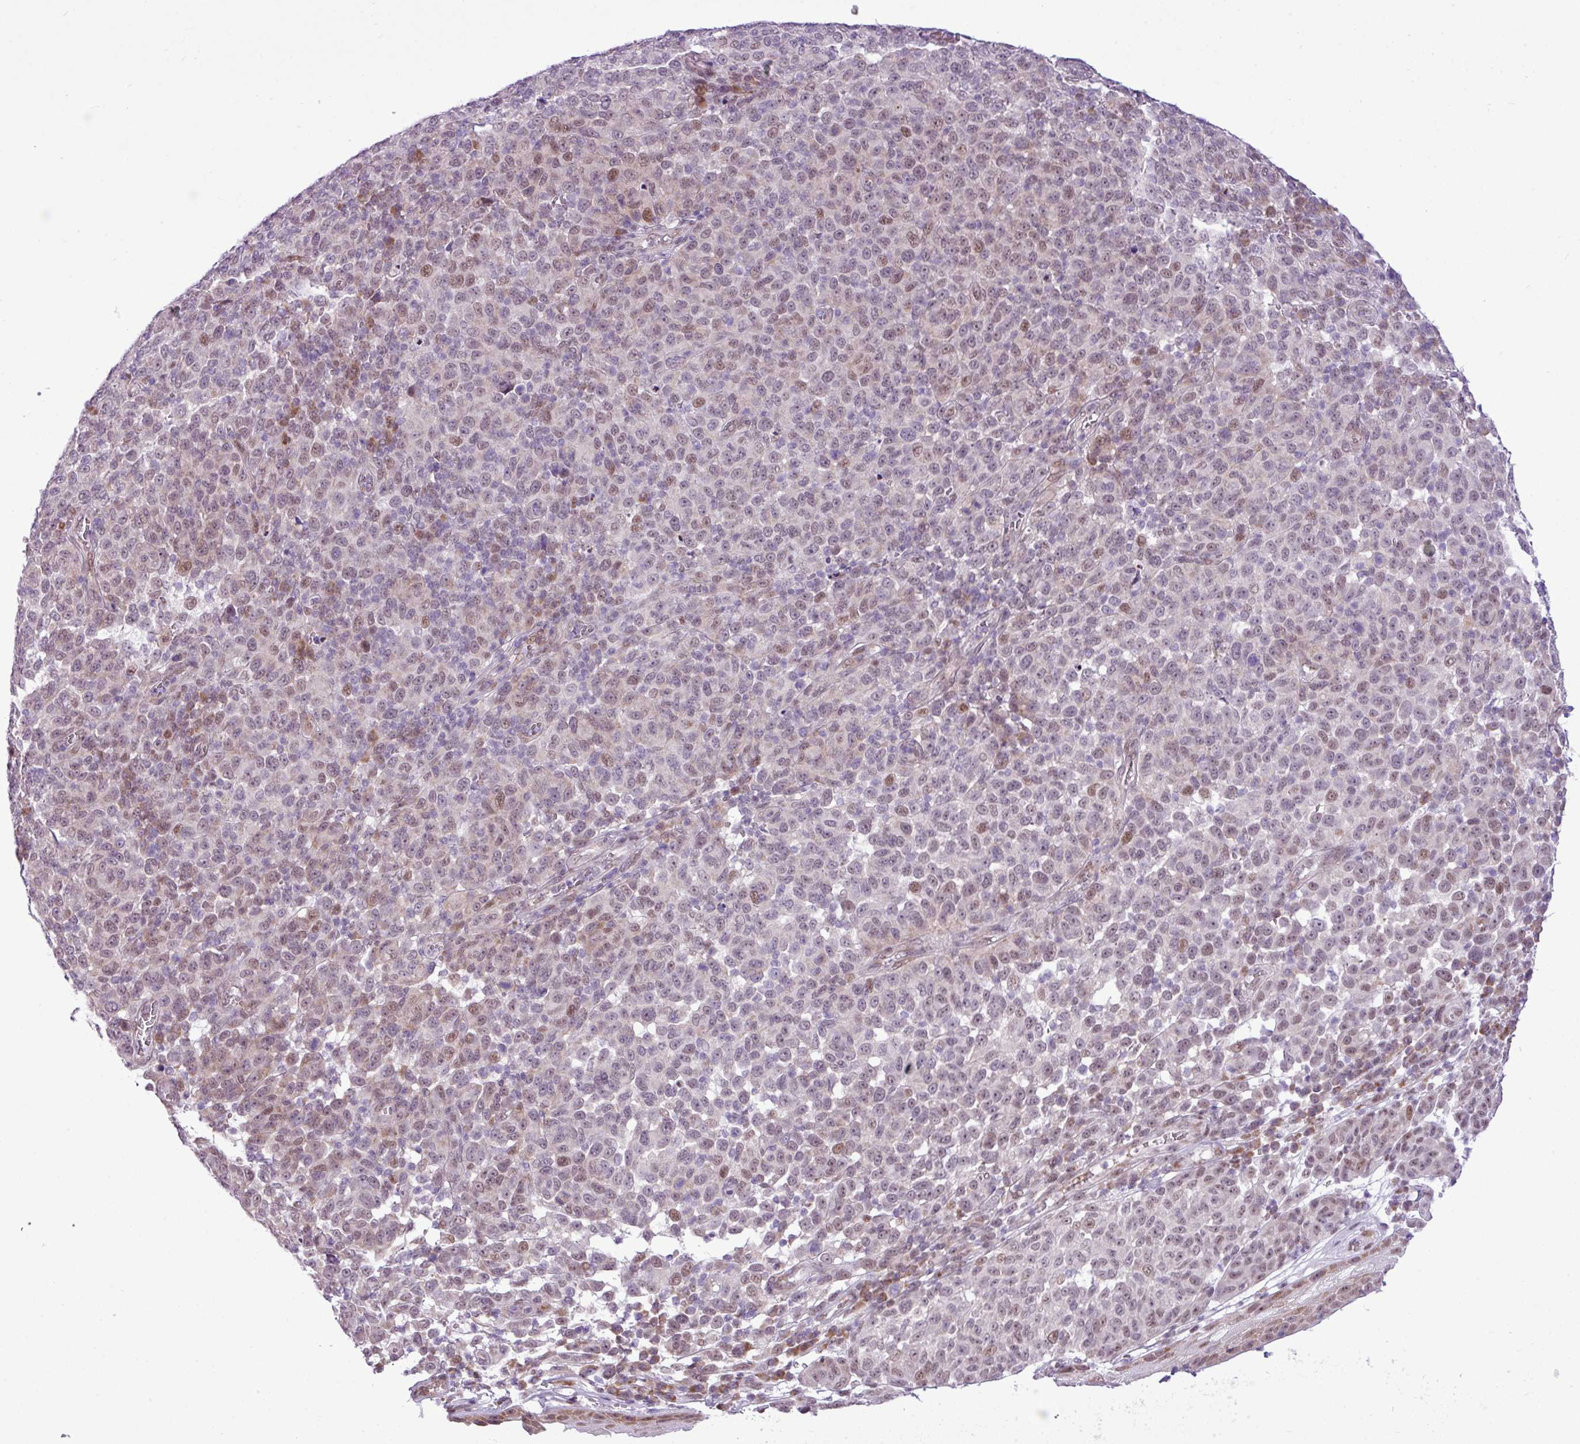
{"staining": {"intensity": "weak", "quantity": "<25%", "location": "nuclear"}, "tissue": "melanoma", "cell_type": "Tumor cells", "image_type": "cancer", "snomed": [{"axis": "morphology", "description": "Malignant melanoma, NOS"}, {"axis": "topography", "description": "Skin"}], "caption": "A photomicrograph of melanoma stained for a protein displays no brown staining in tumor cells.", "gene": "ELOA2", "patient": {"sex": "male", "age": 49}}